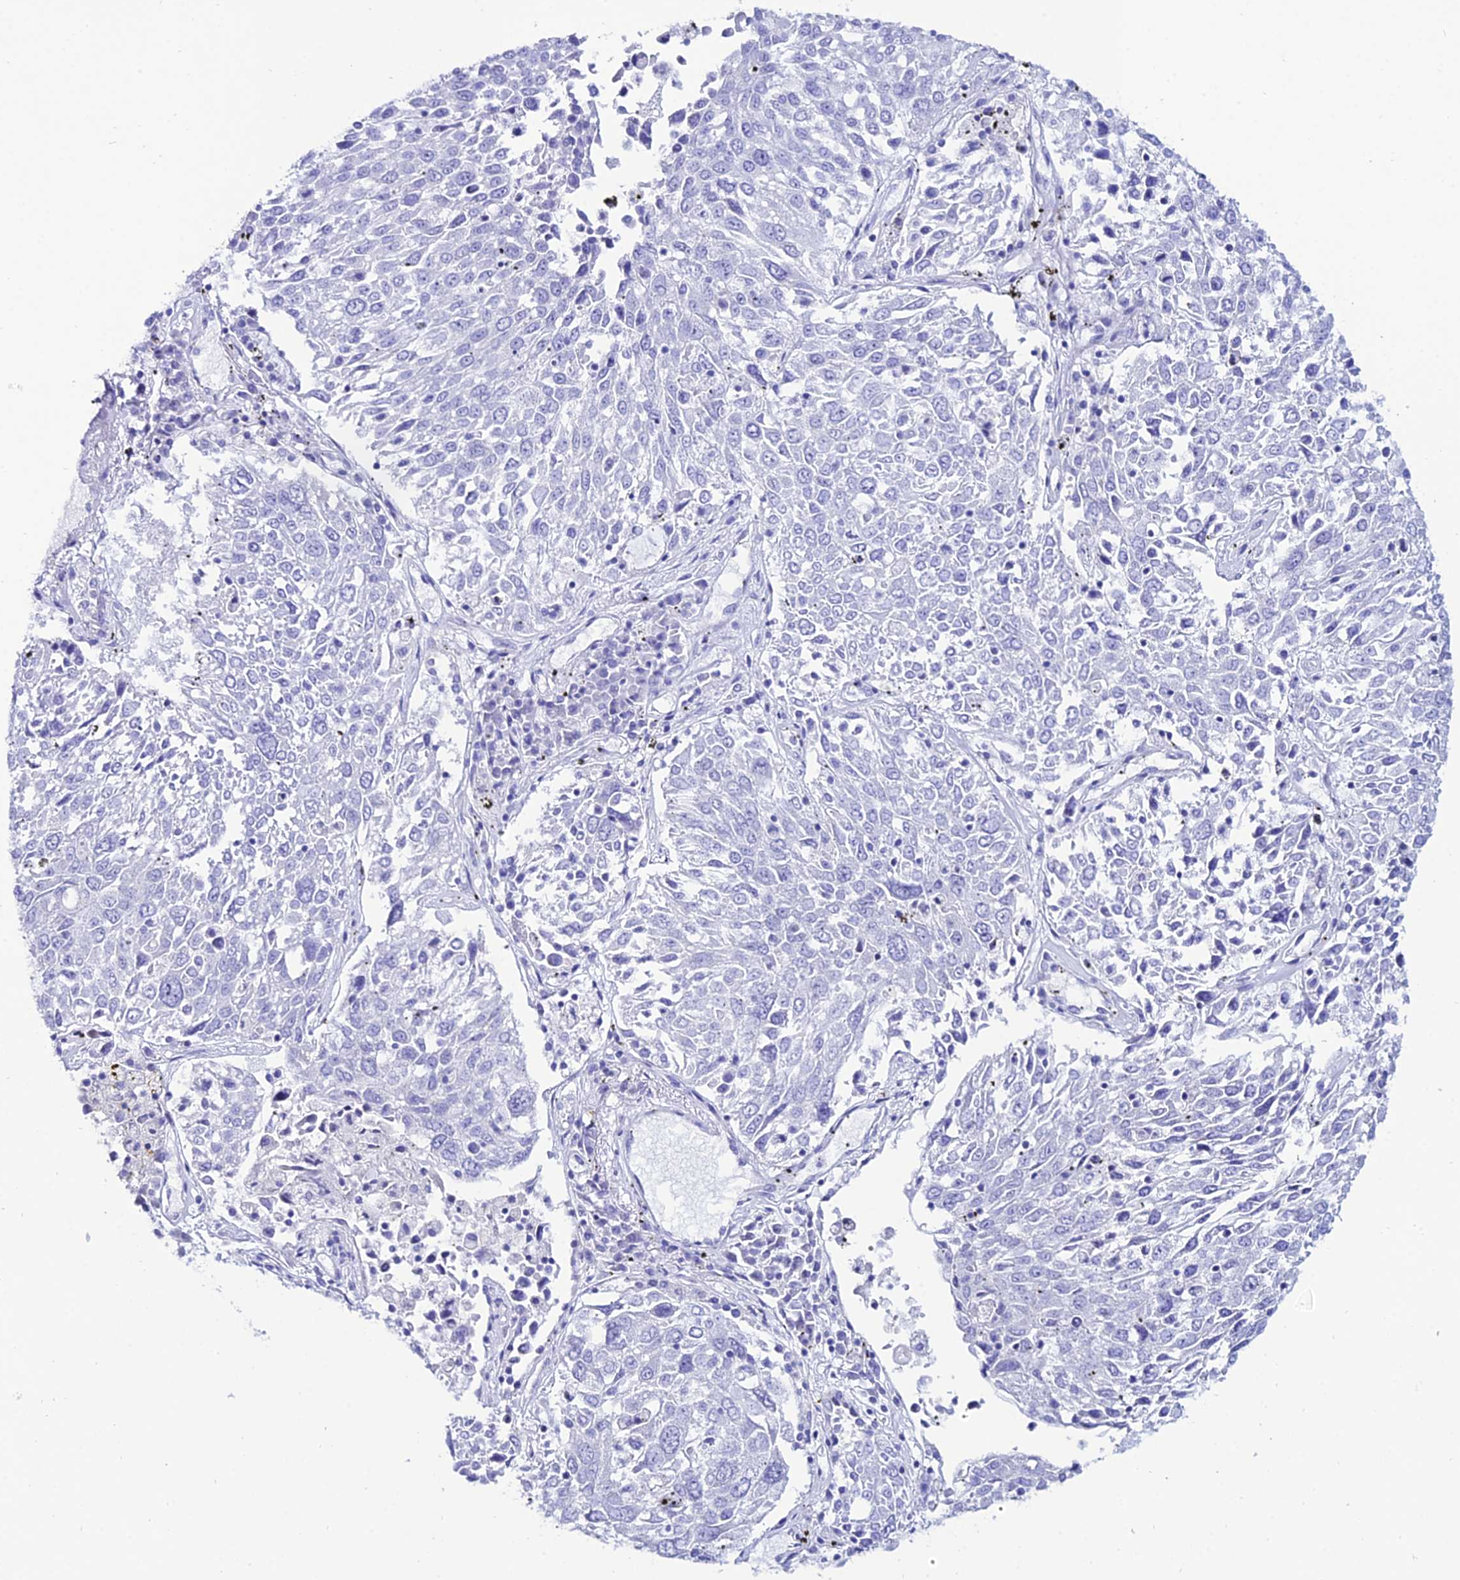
{"staining": {"intensity": "negative", "quantity": "none", "location": "none"}, "tissue": "lung cancer", "cell_type": "Tumor cells", "image_type": "cancer", "snomed": [{"axis": "morphology", "description": "Squamous cell carcinoma, NOS"}, {"axis": "topography", "description": "Lung"}], "caption": "Immunohistochemistry (IHC) of lung cancer exhibits no positivity in tumor cells. The staining is performed using DAB brown chromogen with nuclei counter-stained in using hematoxylin.", "gene": "OR4D5", "patient": {"sex": "male", "age": 65}}